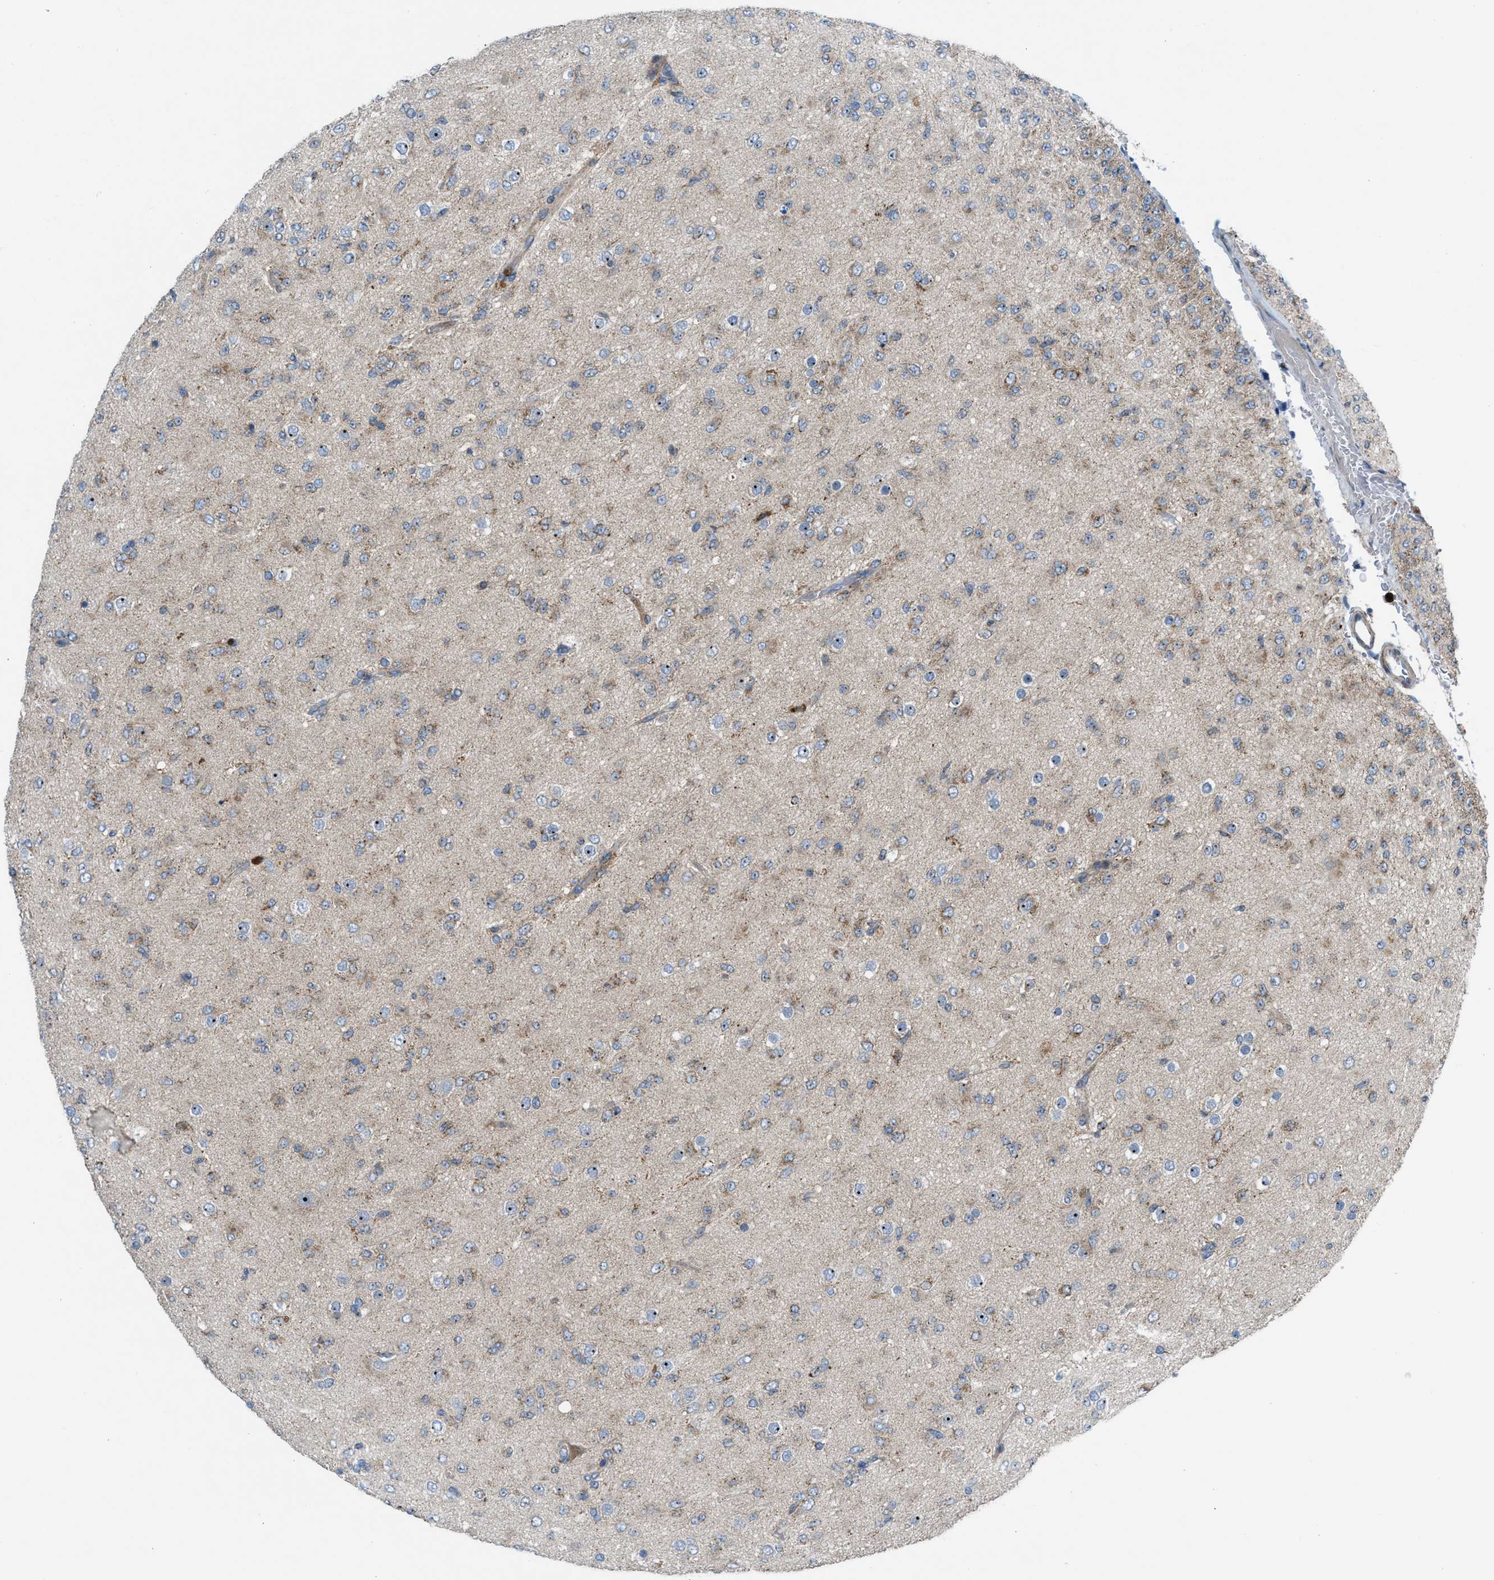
{"staining": {"intensity": "moderate", "quantity": "25%-75%", "location": "cytoplasmic/membranous,nuclear"}, "tissue": "glioma", "cell_type": "Tumor cells", "image_type": "cancer", "snomed": [{"axis": "morphology", "description": "Glioma, malignant, Low grade"}, {"axis": "topography", "description": "Brain"}], "caption": "Glioma was stained to show a protein in brown. There is medium levels of moderate cytoplasmic/membranous and nuclear staining in about 25%-75% of tumor cells. The protein is stained brown, and the nuclei are stained in blue (DAB (3,3'-diaminobenzidine) IHC with brightfield microscopy, high magnification).", "gene": "TPH1", "patient": {"sex": "male", "age": 65}}